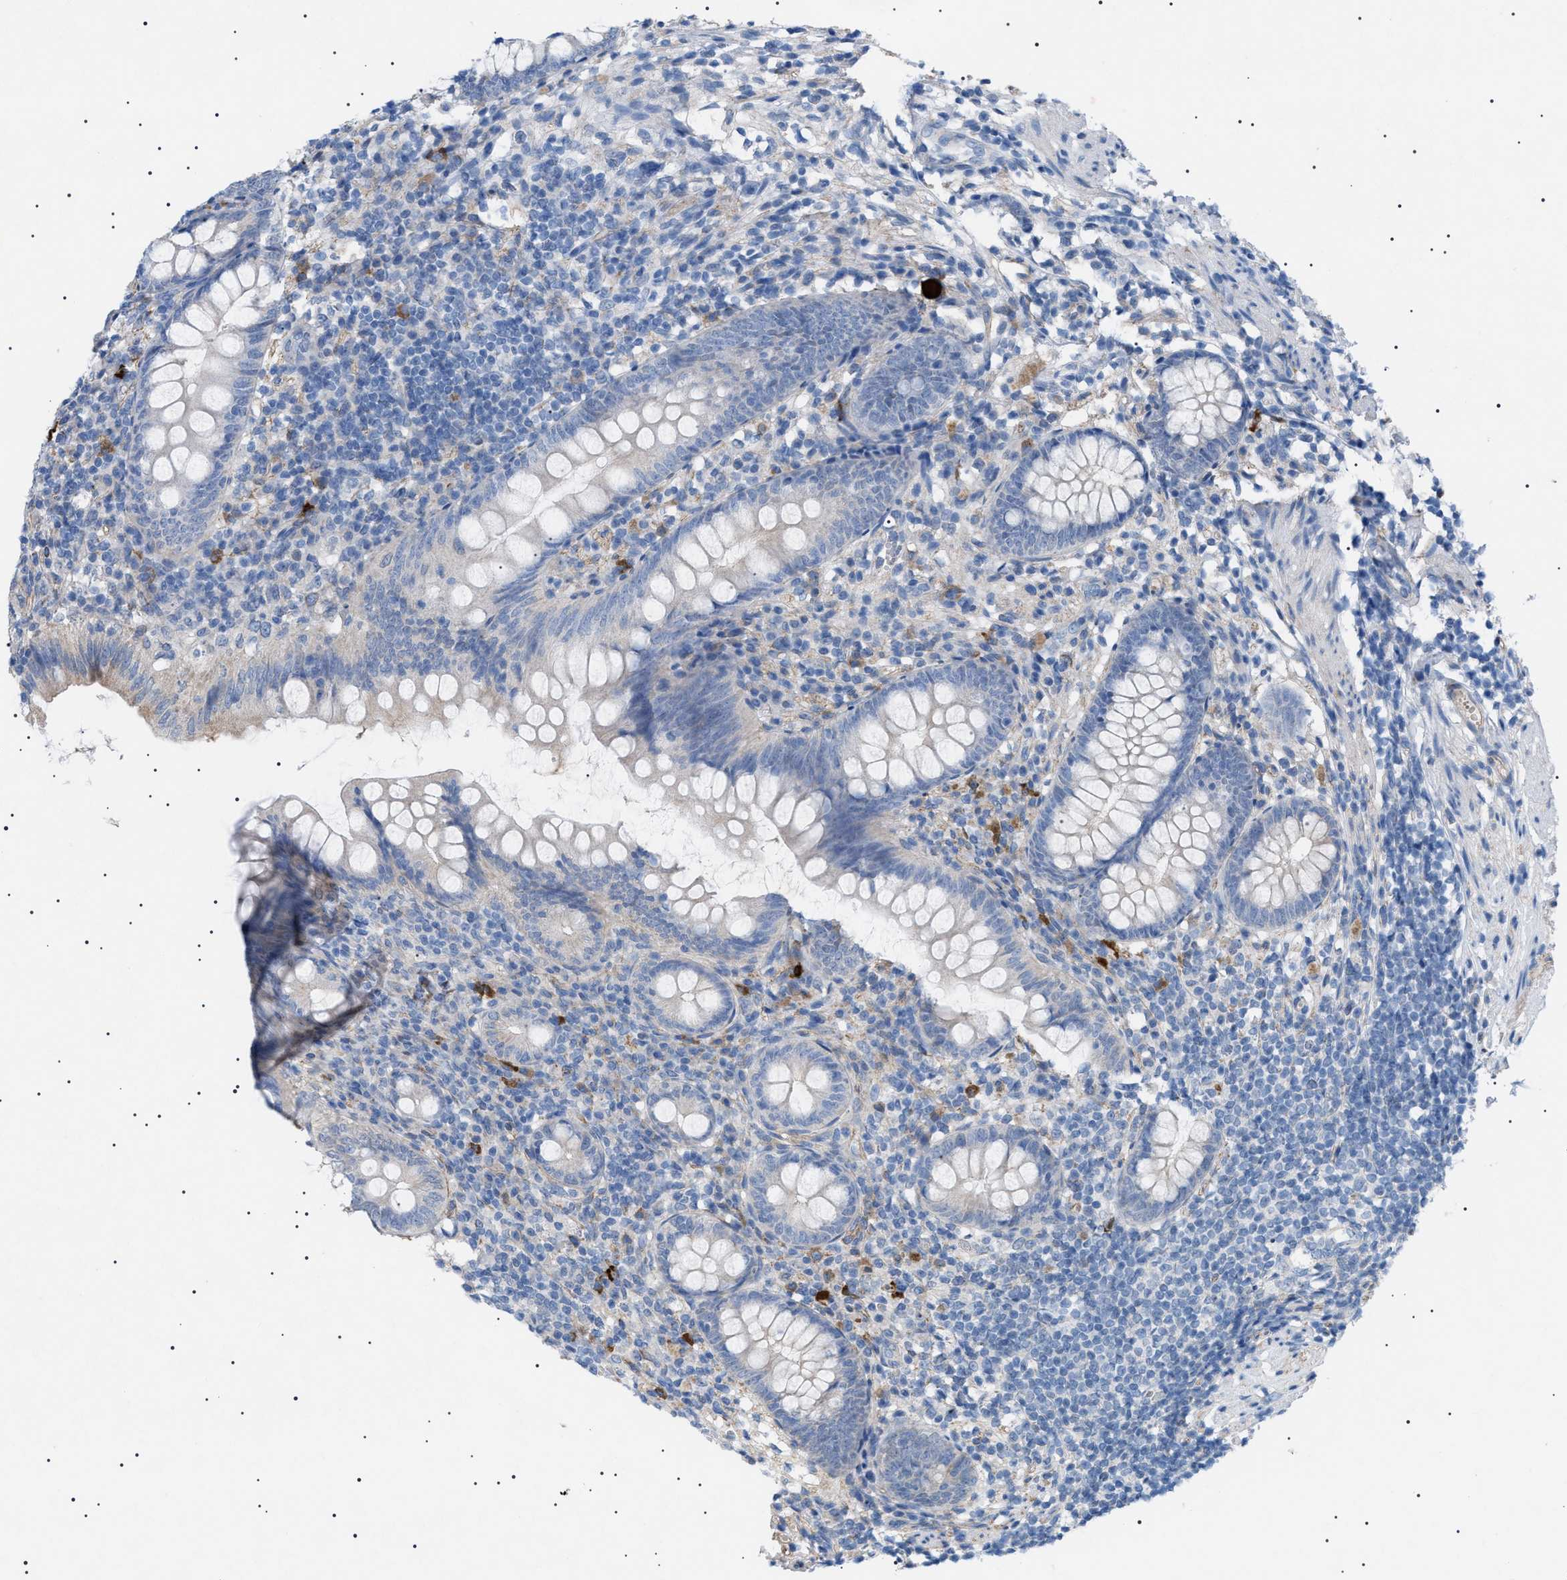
{"staining": {"intensity": "weak", "quantity": "<25%", "location": "cytoplasmic/membranous"}, "tissue": "appendix", "cell_type": "Glandular cells", "image_type": "normal", "snomed": [{"axis": "morphology", "description": "Normal tissue, NOS"}, {"axis": "topography", "description": "Appendix"}], "caption": "High power microscopy histopathology image of an IHC image of normal appendix, revealing no significant staining in glandular cells.", "gene": "ADAMTS1", "patient": {"sex": "female", "age": 77}}